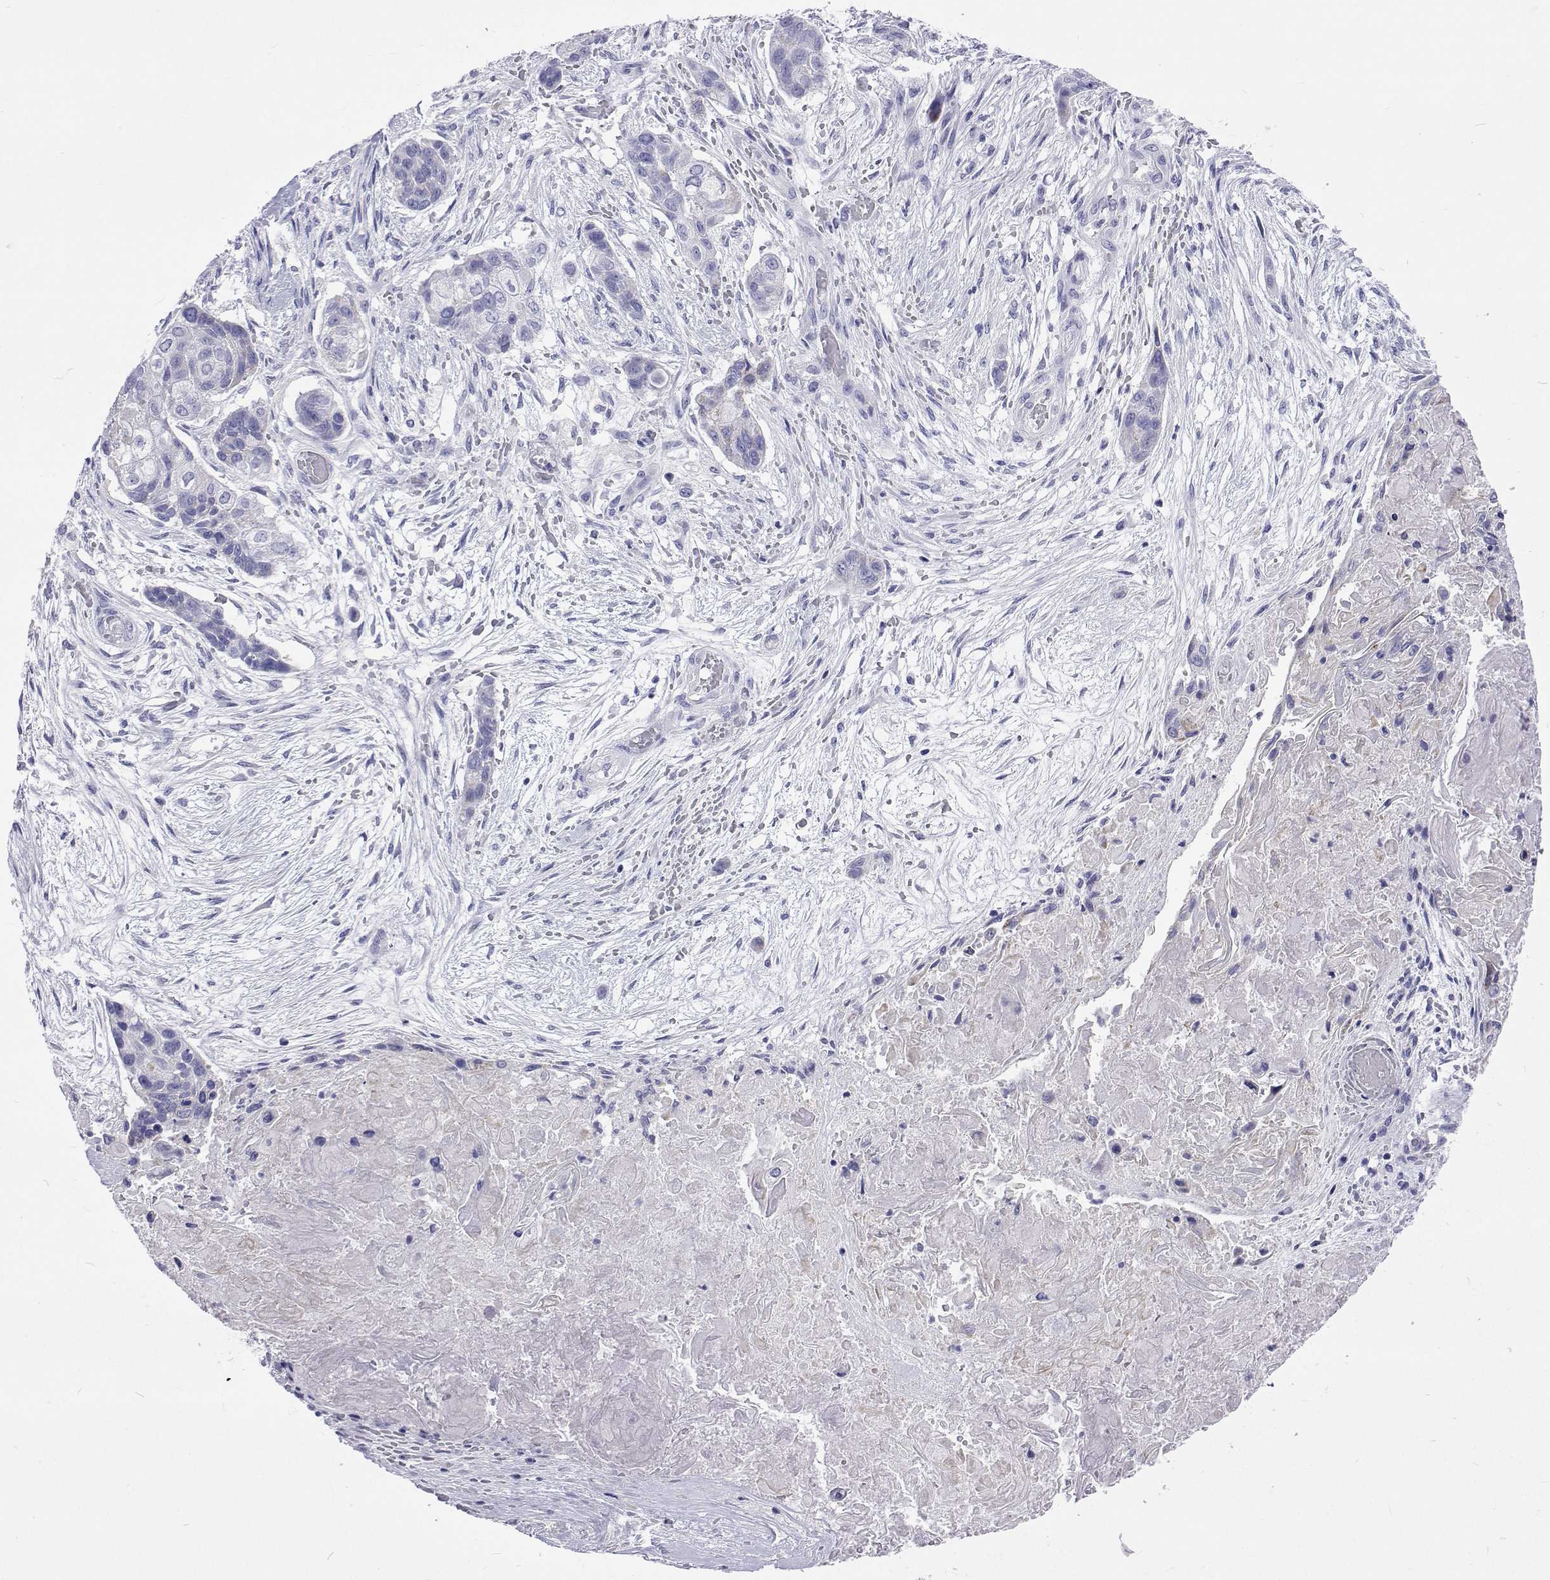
{"staining": {"intensity": "negative", "quantity": "none", "location": "none"}, "tissue": "lung cancer", "cell_type": "Tumor cells", "image_type": "cancer", "snomed": [{"axis": "morphology", "description": "Squamous cell carcinoma, NOS"}, {"axis": "topography", "description": "Lung"}], "caption": "DAB (3,3'-diaminobenzidine) immunohistochemical staining of human lung cancer demonstrates no significant positivity in tumor cells.", "gene": "UMODL1", "patient": {"sex": "male", "age": 69}}